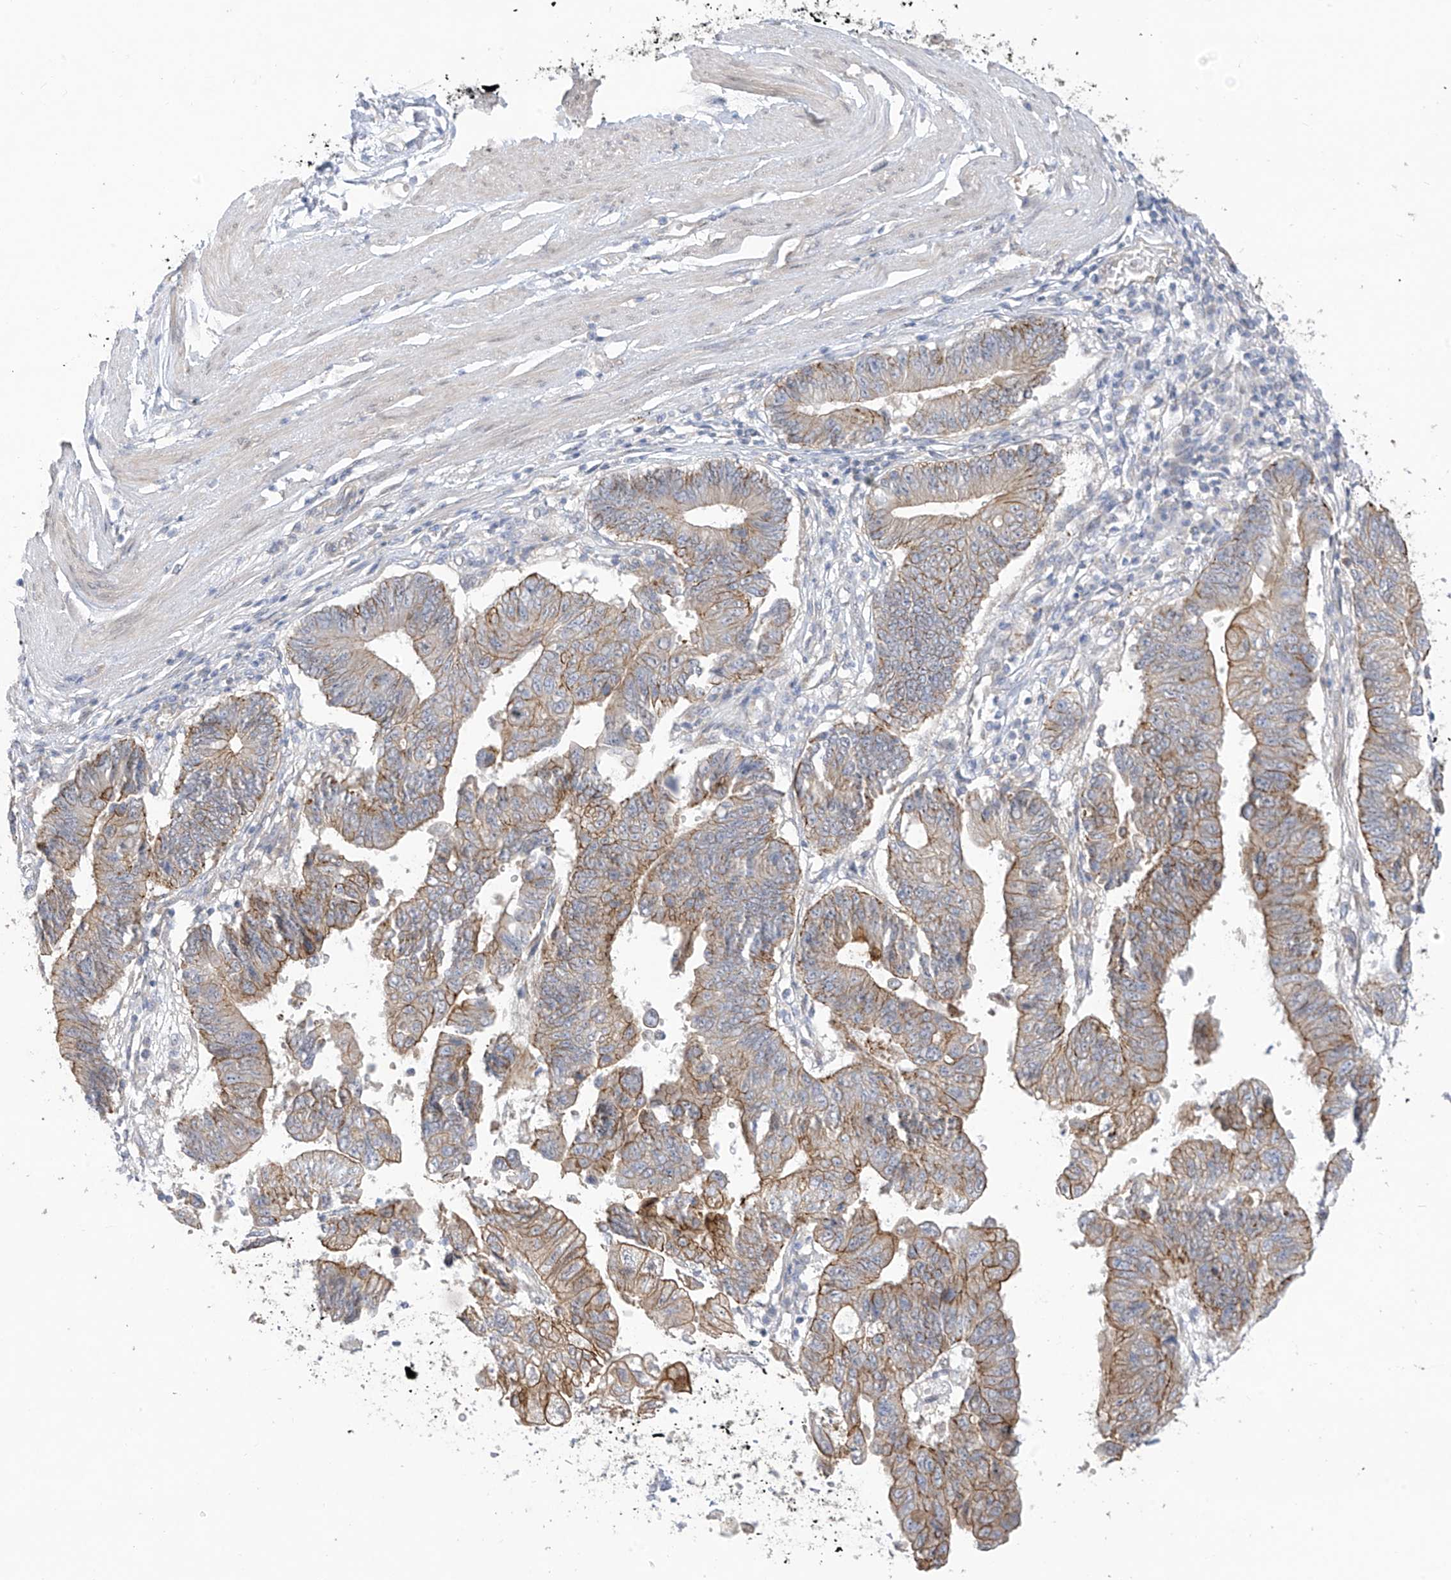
{"staining": {"intensity": "moderate", "quantity": ">75%", "location": "cytoplasmic/membranous"}, "tissue": "stomach cancer", "cell_type": "Tumor cells", "image_type": "cancer", "snomed": [{"axis": "morphology", "description": "Adenocarcinoma, NOS"}, {"axis": "topography", "description": "Stomach"}], "caption": "Stomach adenocarcinoma stained with a brown dye displays moderate cytoplasmic/membranous positive positivity in approximately >75% of tumor cells.", "gene": "EIPR1", "patient": {"sex": "male", "age": 59}}